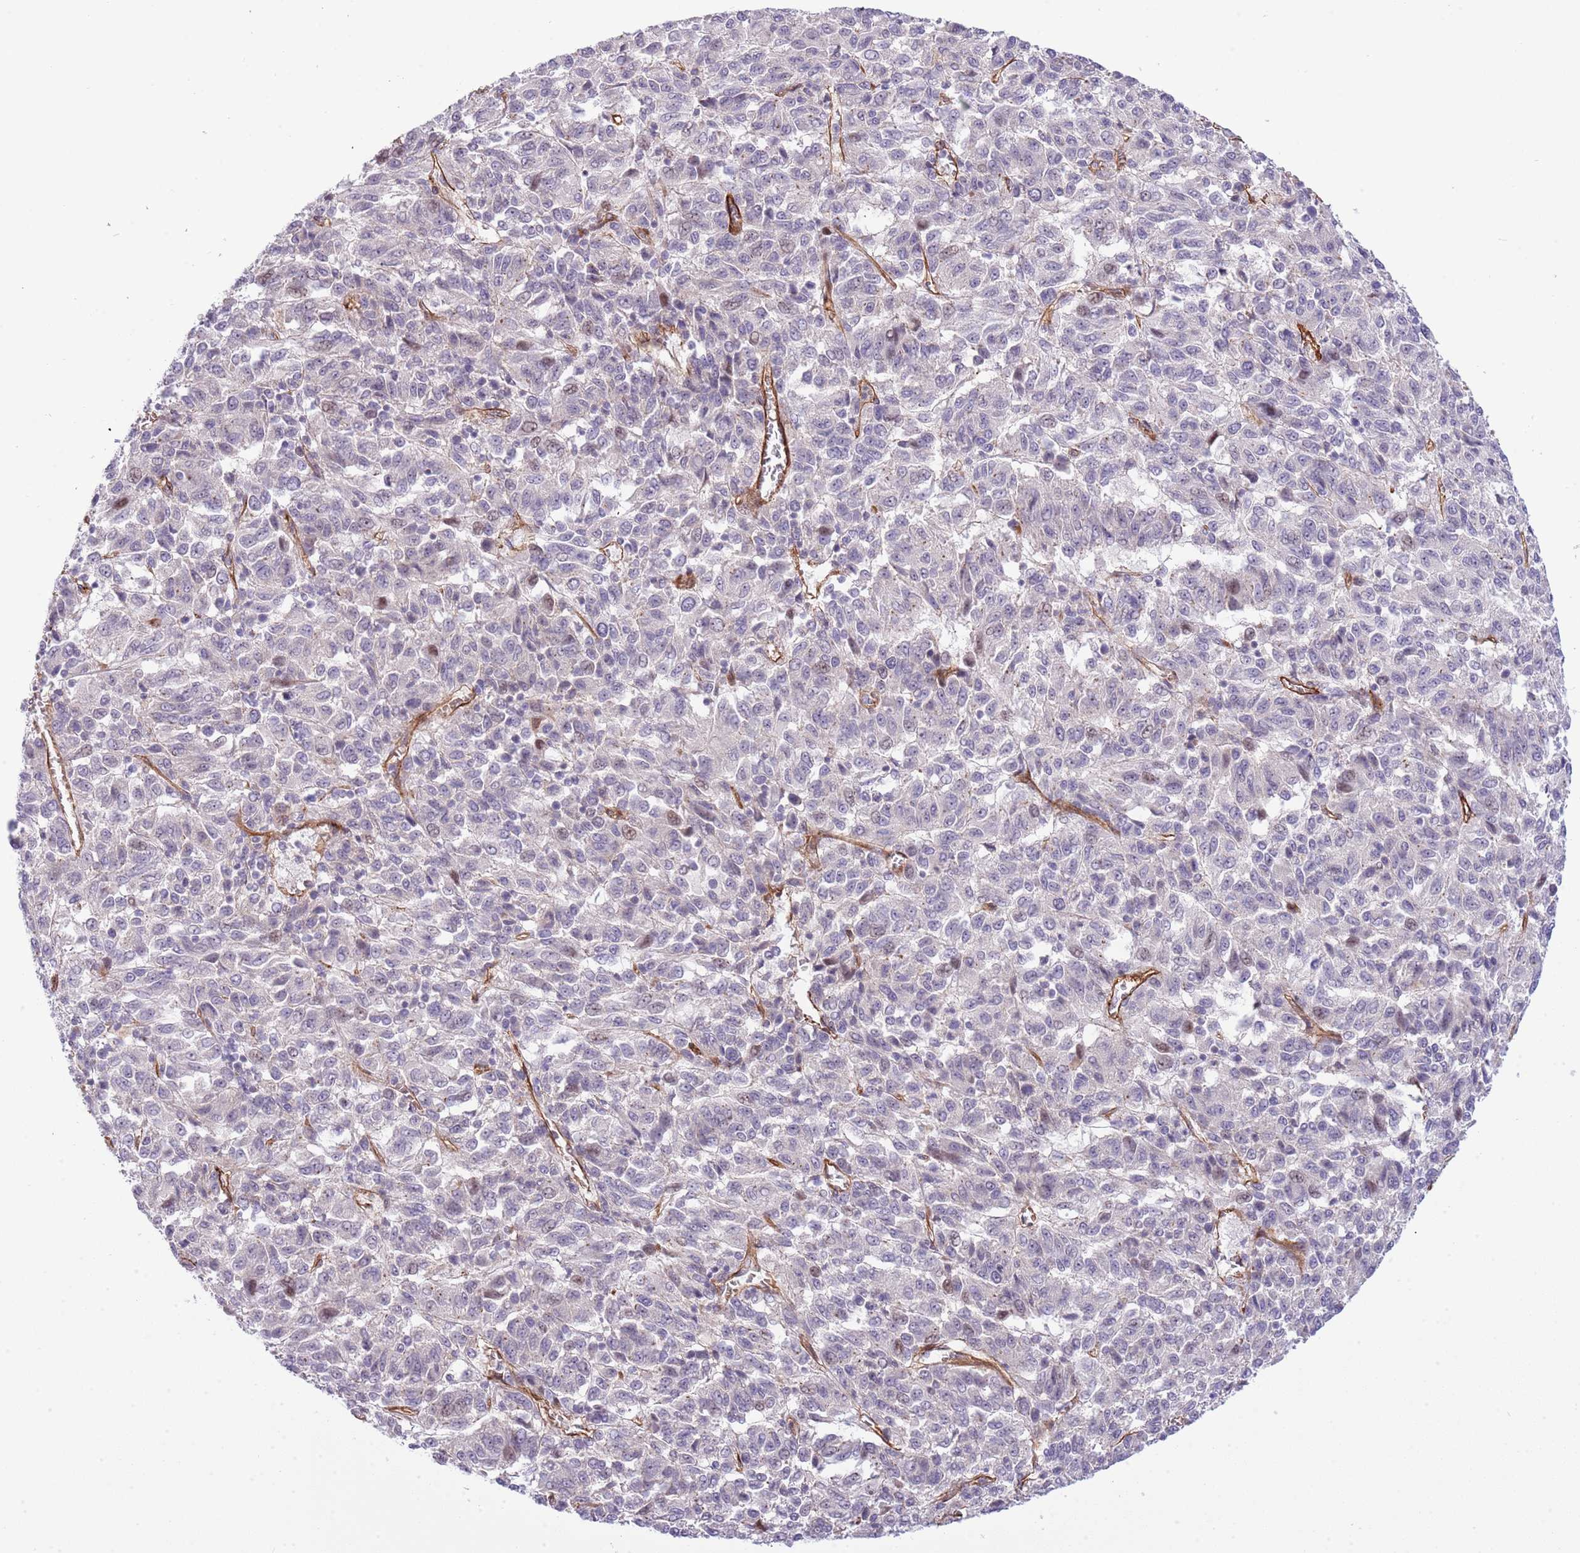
{"staining": {"intensity": "negative", "quantity": "none", "location": "none"}, "tissue": "melanoma", "cell_type": "Tumor cells", "image_type": "cancer", "snomed": [{"axis": "morphology", "description": "Malignant melanoma, Metastatic site"}, {"axis": "topography", "description": "Lung"}], "caption": "High power microscopy photomicrograph of an IHC image of melanoma, revealing no significant expression in tumor cells. (DAB (3,3'-diaminobenzidine) IHC with hematoxylin counter stain).", "gene": "NEK3", "patient": {"sex": "male", "age": 64}}